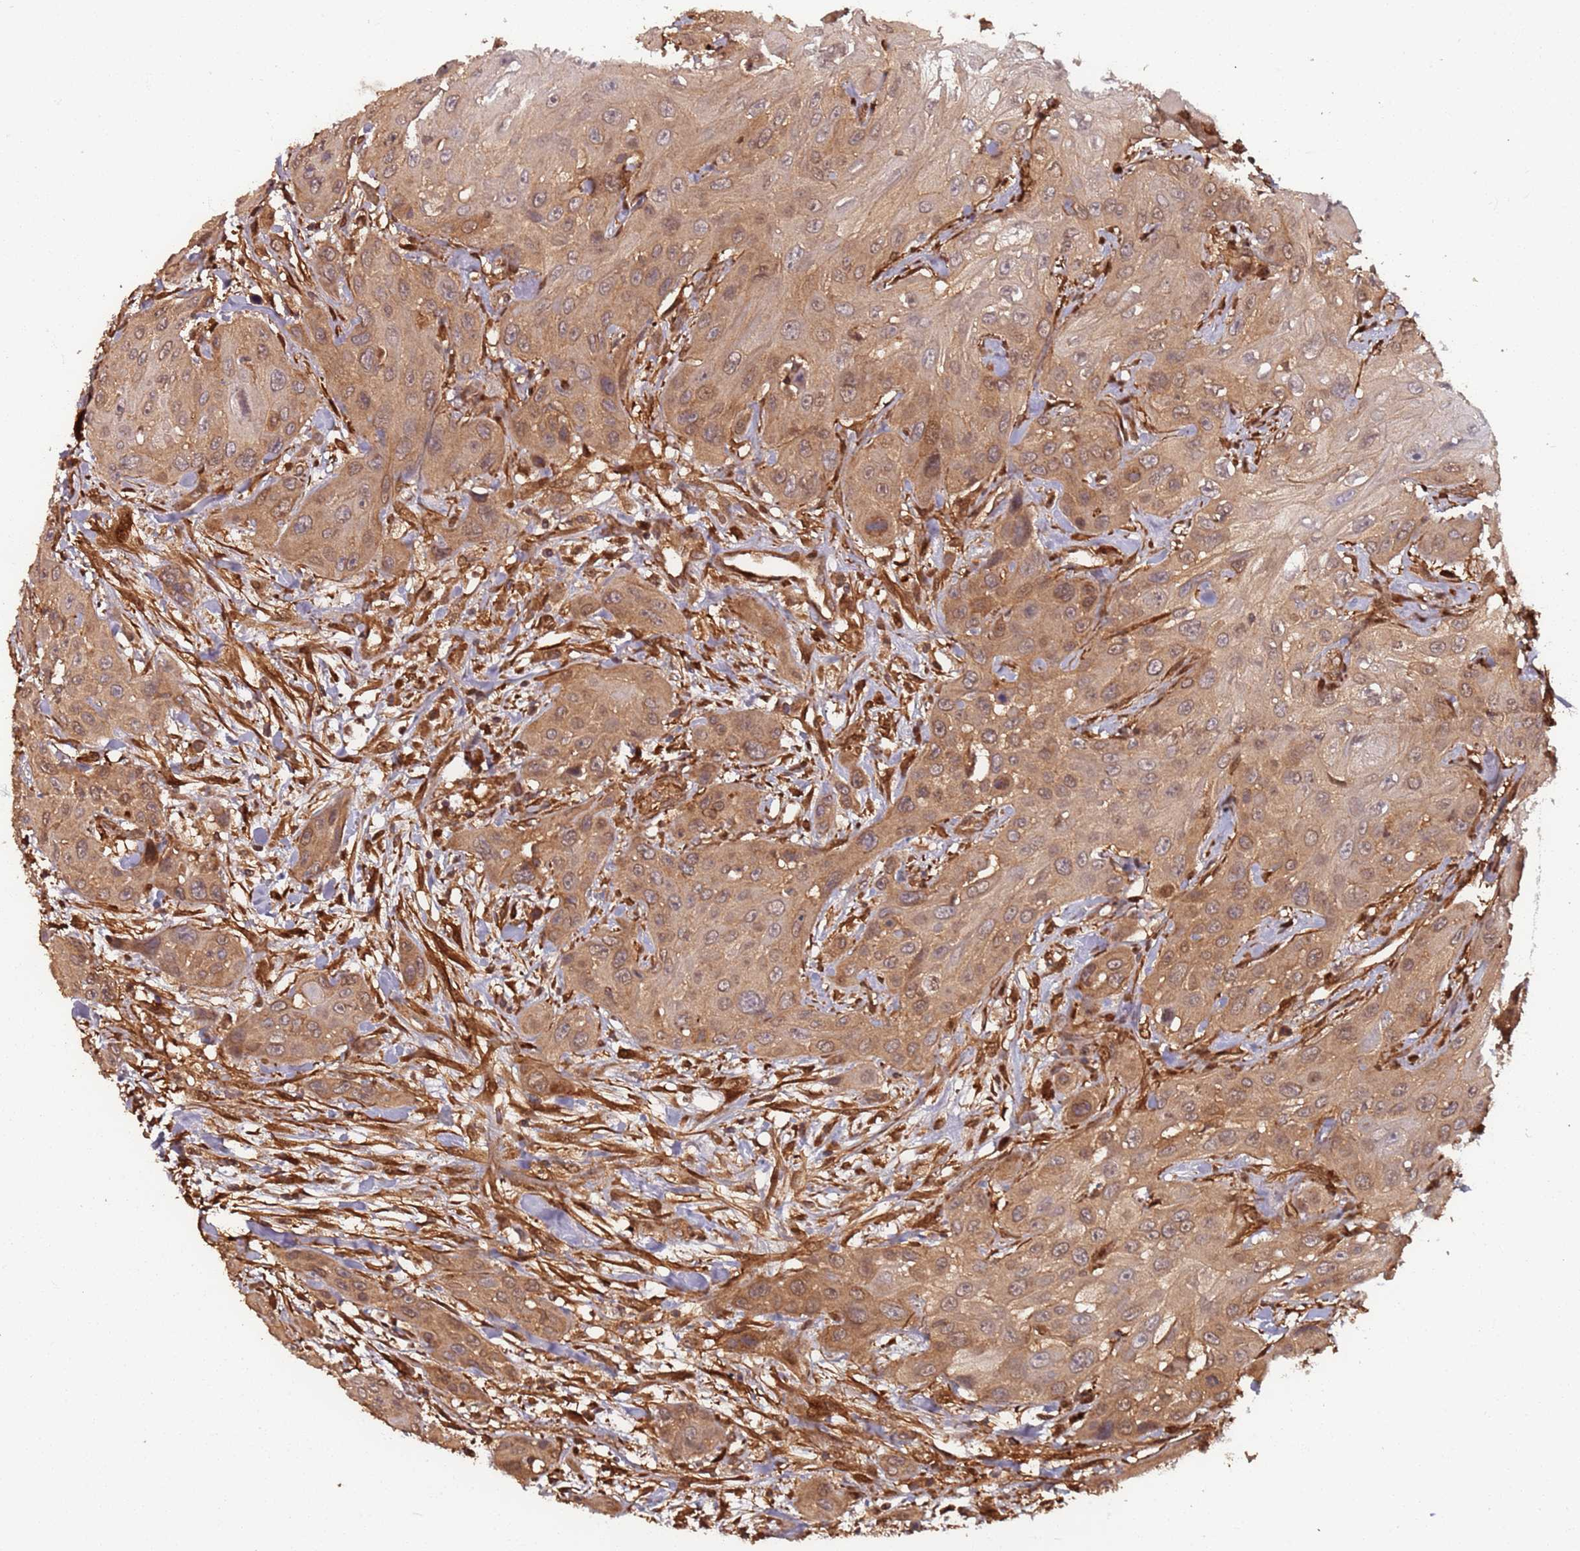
{"staining": {"intensity": "moderate", "quantity": ">75%", "location": "cytoplasmic/membranous"}, "tissue": "head and neck cancer", "cell_type": "Tumor cells", "image_type": "cancer", "snomed": [{"axis": "morphology", "description": "Squamous cell carcinoma, NOS"}, {"axis": "topography", "description": "Head-Neck"}], "caption": "Immunohistochemical staining of head and neck cancer (squamous cell carcinoma) reveals moderate cytoplasmic/membranous protein positivity in about >75% of tumor cells.", "gene": "SDCCAG8", "patient": {"sex": "male", "age": 81}}